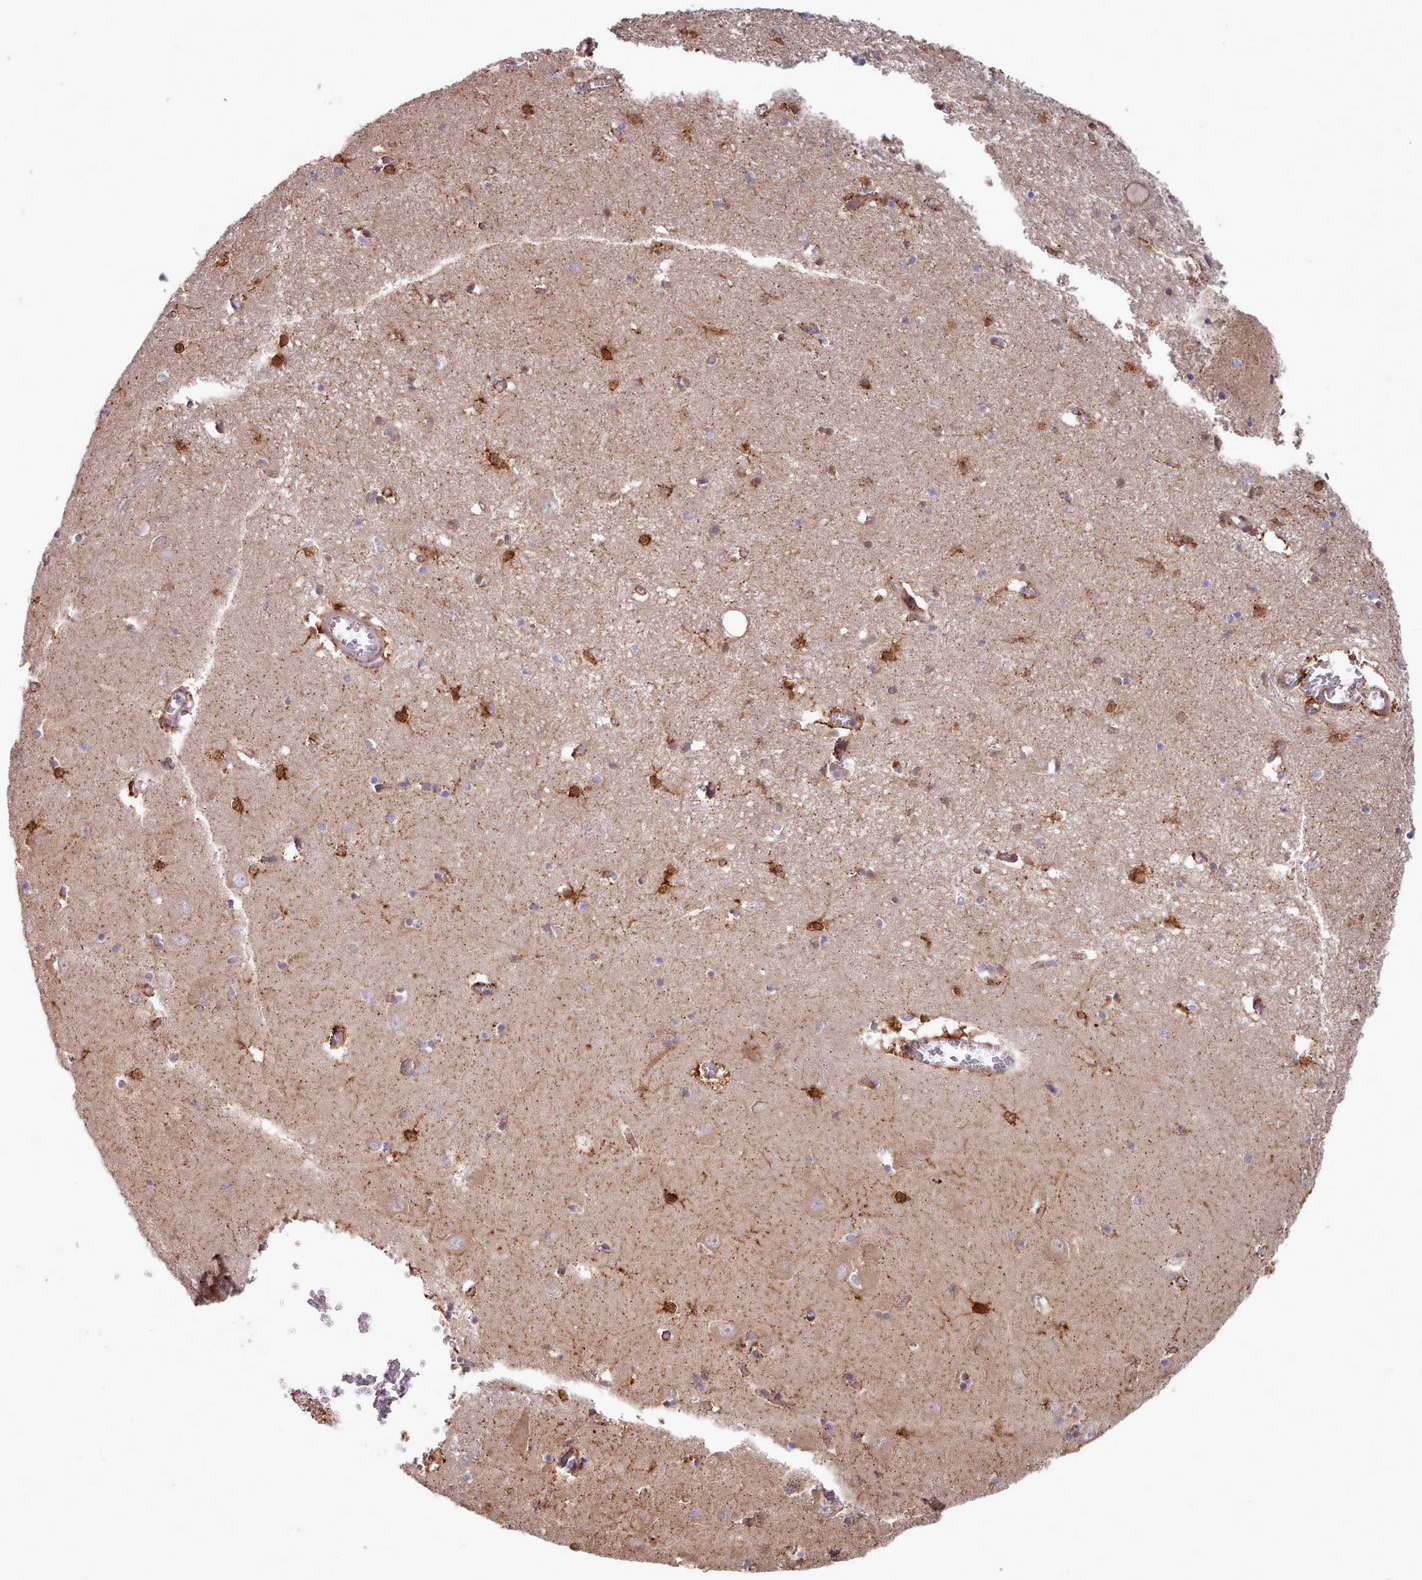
{"staining": {"intensity": "strong", "quantity": "25%-75%", "location": "cytoplasmic/membranous"}, "tissue": "hippocampus", "cell_type": "Glial cells", "image_type": "normal", "snomed": [{"axis": "morphology", "description": "Normal tissue, NOS"}, {"axis": "topography", "description": "Hippocampus"}], "caption": "Glial cells reveal high levels of strong cytoplasmic/membranous staining in about 25%-75% of cells in benign human hippocampus. (brown staining indicates protein expression, while blue staining denotes nuclei).", "gene": "HSDL2", "patient": {"sex": "male", "age": 70}}